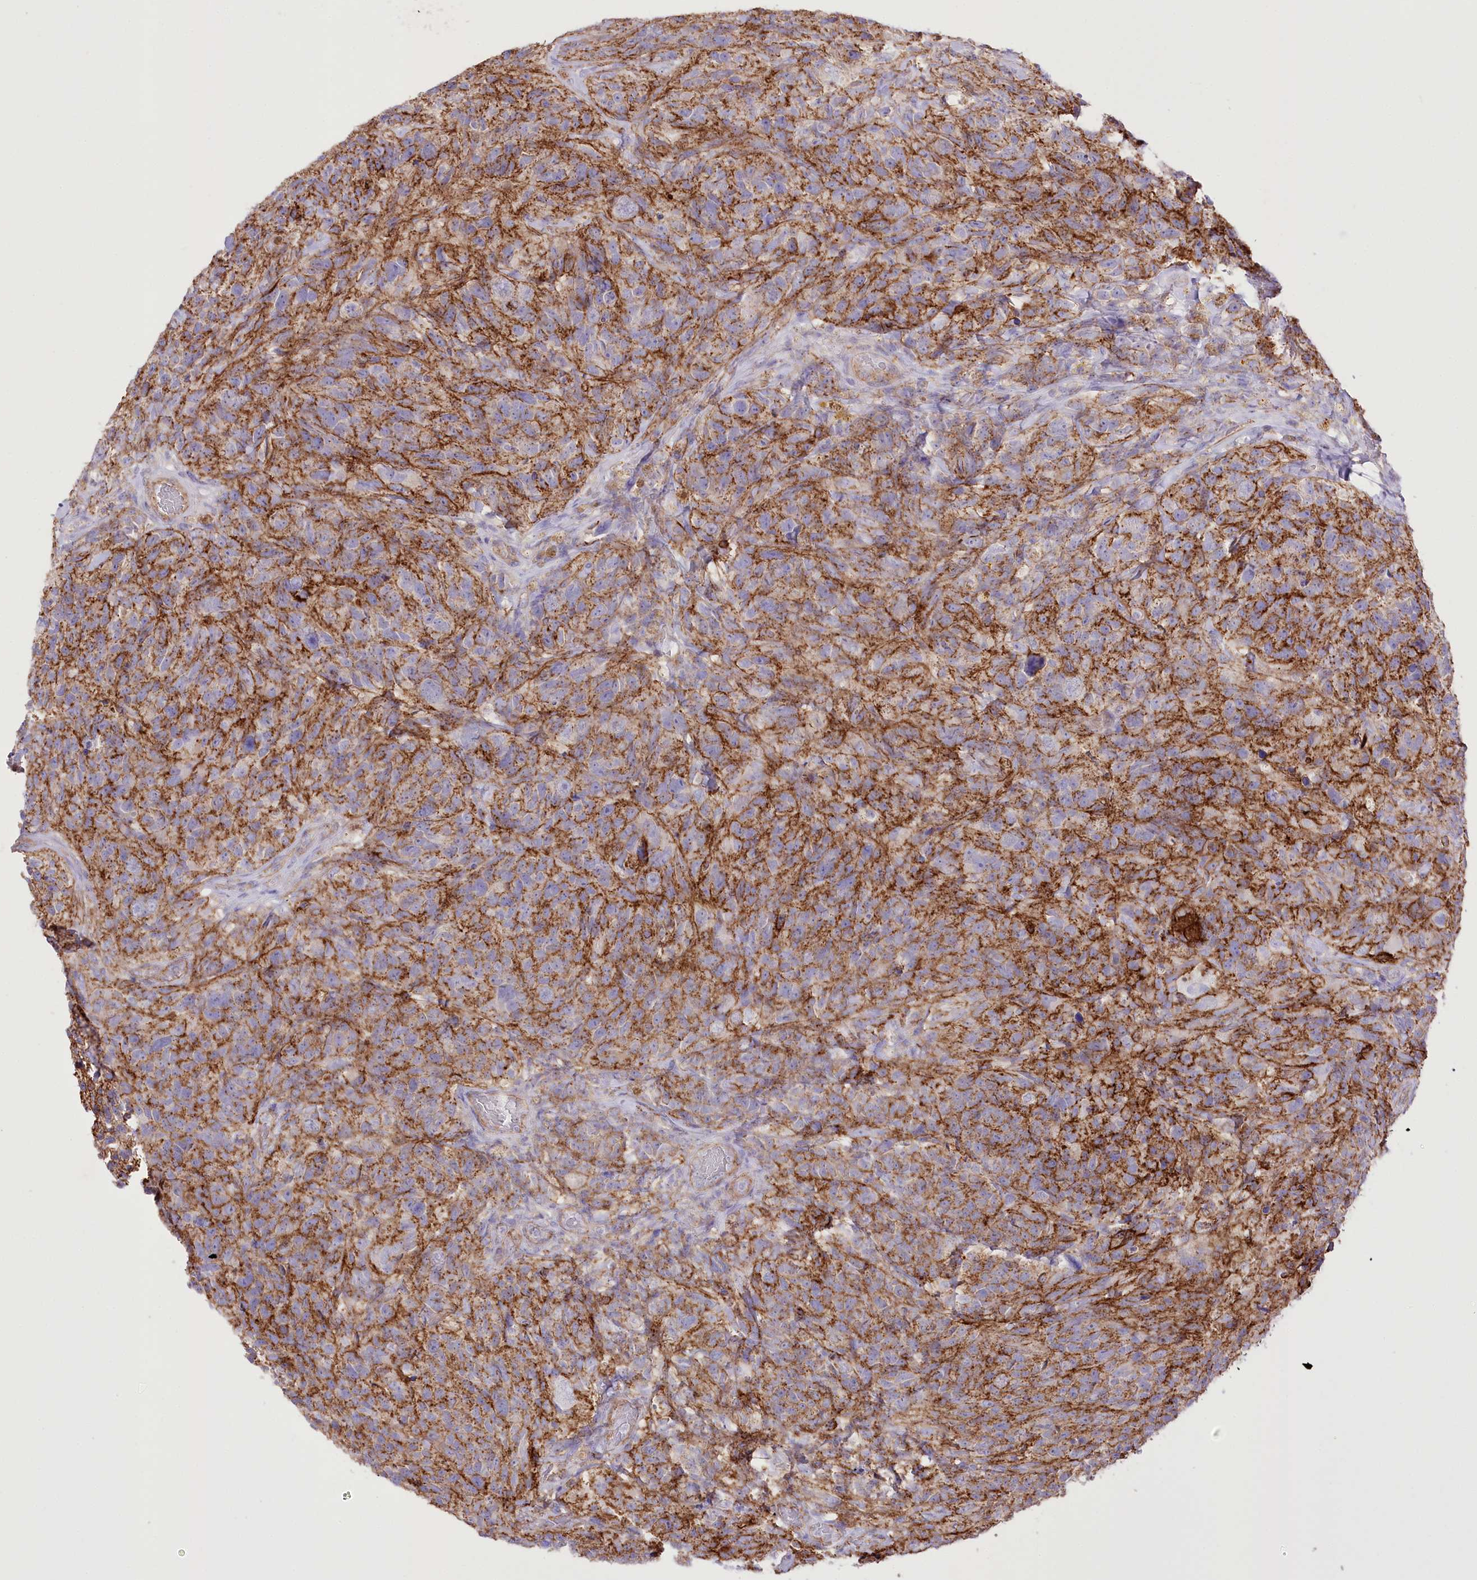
{"staining": {"intensity": "moderate", "quantity": "25%-75%", "location": "cytoplasmic/membranous"}, "tissue": "glioma", "cell_type": "Tumor cells", "image_type": "cancer", "snomed": [{"axis": "morphology", "description": "Glioma, malignant, High grade"}, {"axis": "topography", "description": "Brain"}], "caption": "Glioma stained with DAB immunohistochemistry displays medium levels of moderate cytoplasmic/membranous positivity in approximately 25%-75% of tumor cells. The staining is performed using DAB brown chromogen to label protein expression. The nuclei are counter-stained blue using hematoxylin.", "gene": "FAM216A", "patient": {"sex": "male", "age": 69}}